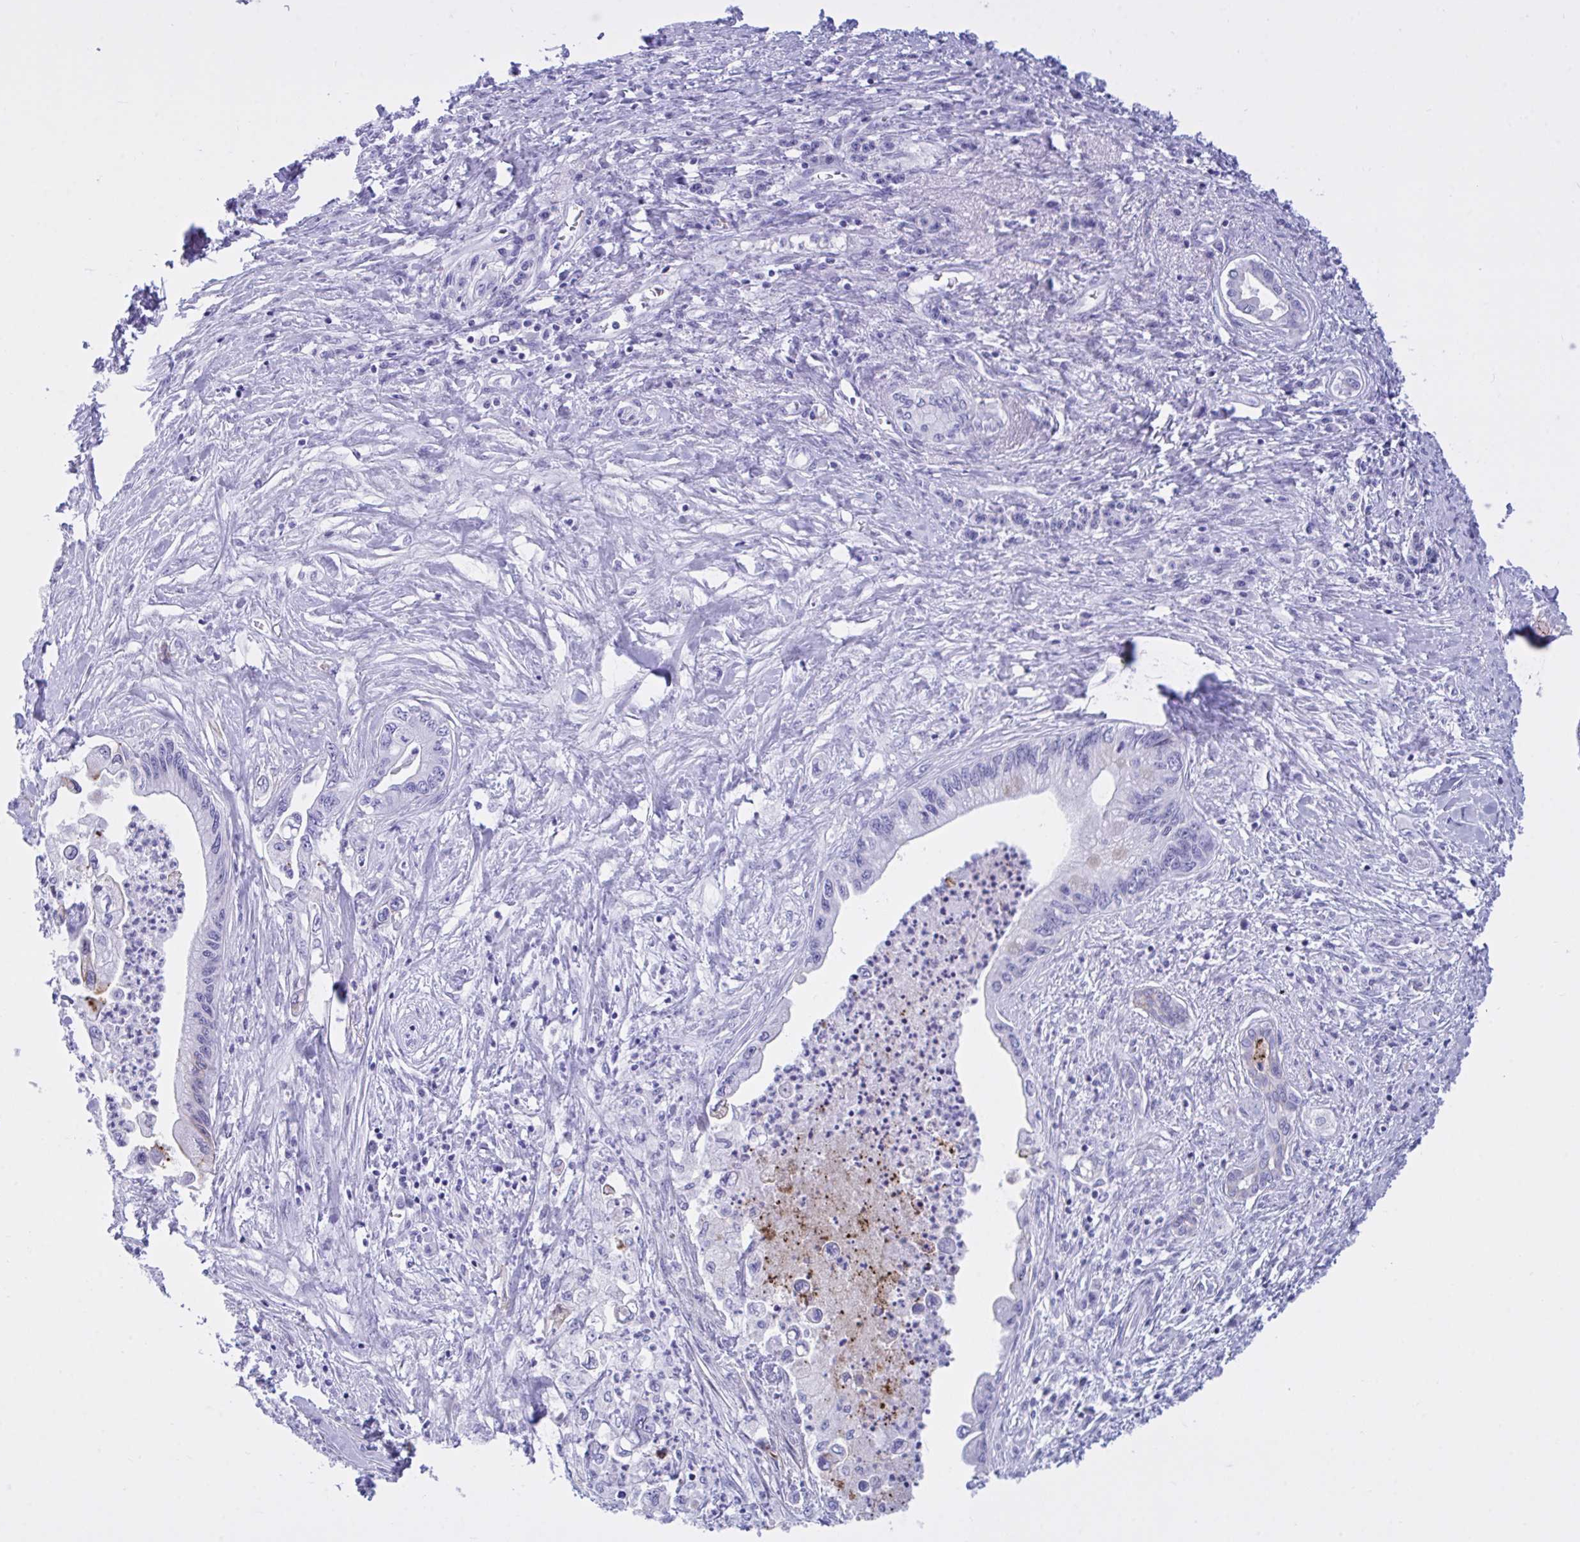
{"staining": {"intensity": "moderate", "quantity": "<25%", "location": "cytoplasmic/membranous"}, "tissue": "pancreatic cancer", "cell_type": "Tumor cells", "image_type": "cancer", "snomed": [{"axis": "morphology", "description": "Adenocarcinoma, NOS"}, {"axis": "topography", "description": "Pancreas"}], "caption": "IHC of human pancreatic adenocarcinoma exhibits low levels of moderate cytoplasmic/membranous expression in about <25% of tumor cells. The staining was performed using DAB to visualize the protein expression in brown, while the nuclei were stained in blue with hematoxylin (Magnification: 20x).", "gene": "BEX5", "patient": {"sex": "male", "age": 61}}